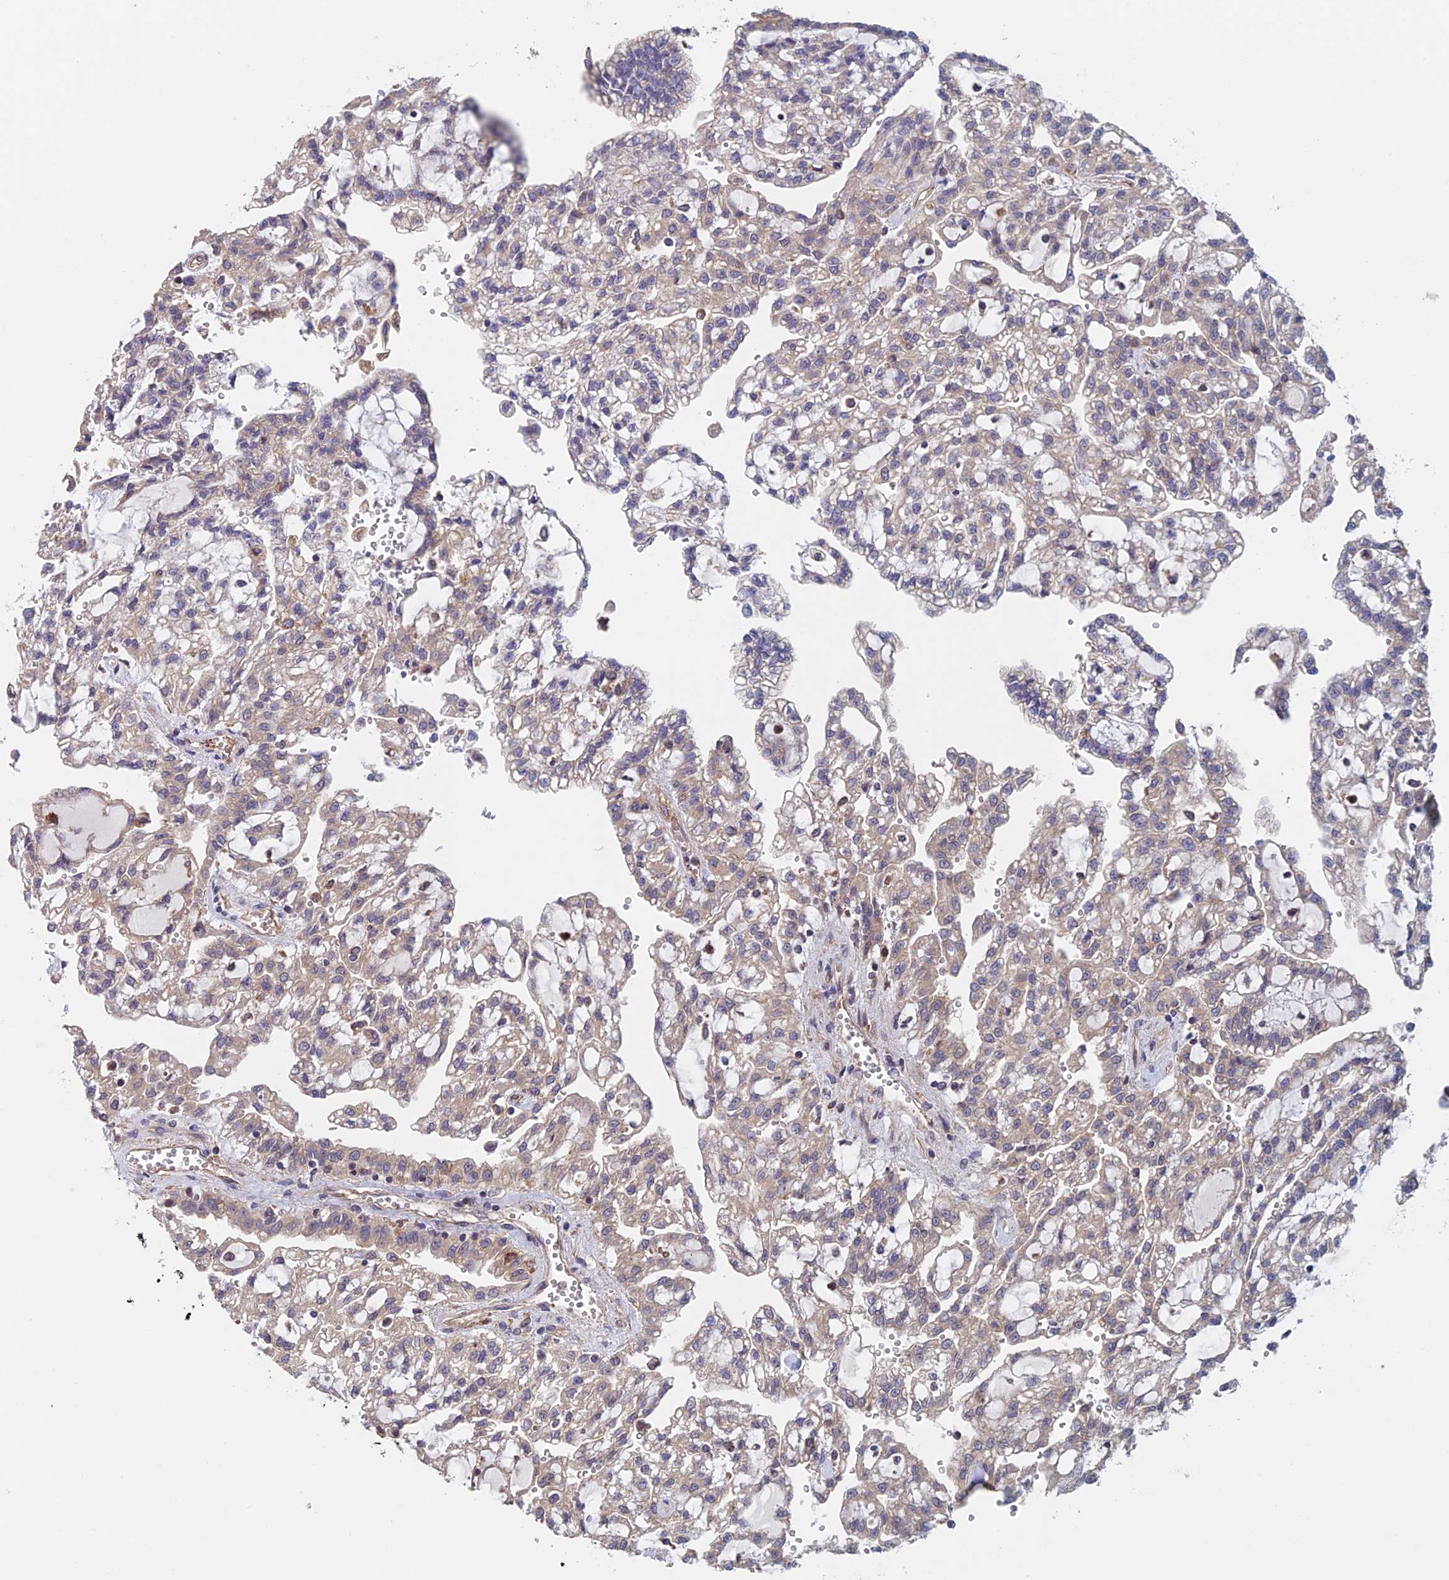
{"staining": {"intensity": "weak", "quantity": "<25%", "location": "cytoplasmic/membranous"}, "tissue": "renal cancer", "cell_type": "Tumor cells", "image_type": "cancer", "snomed": [{"axis": "morphology", "description": "Adenocarcinoma, NOS"}, {"axis": "topography", "description": "Kidney"}], "caption": "A histopathology image of human renal cancer (adenocarcinoma) is negative for staining in tumor cells.", "gene": "NUDT16L1", "patient": {"sex": "male", "age": 63}}